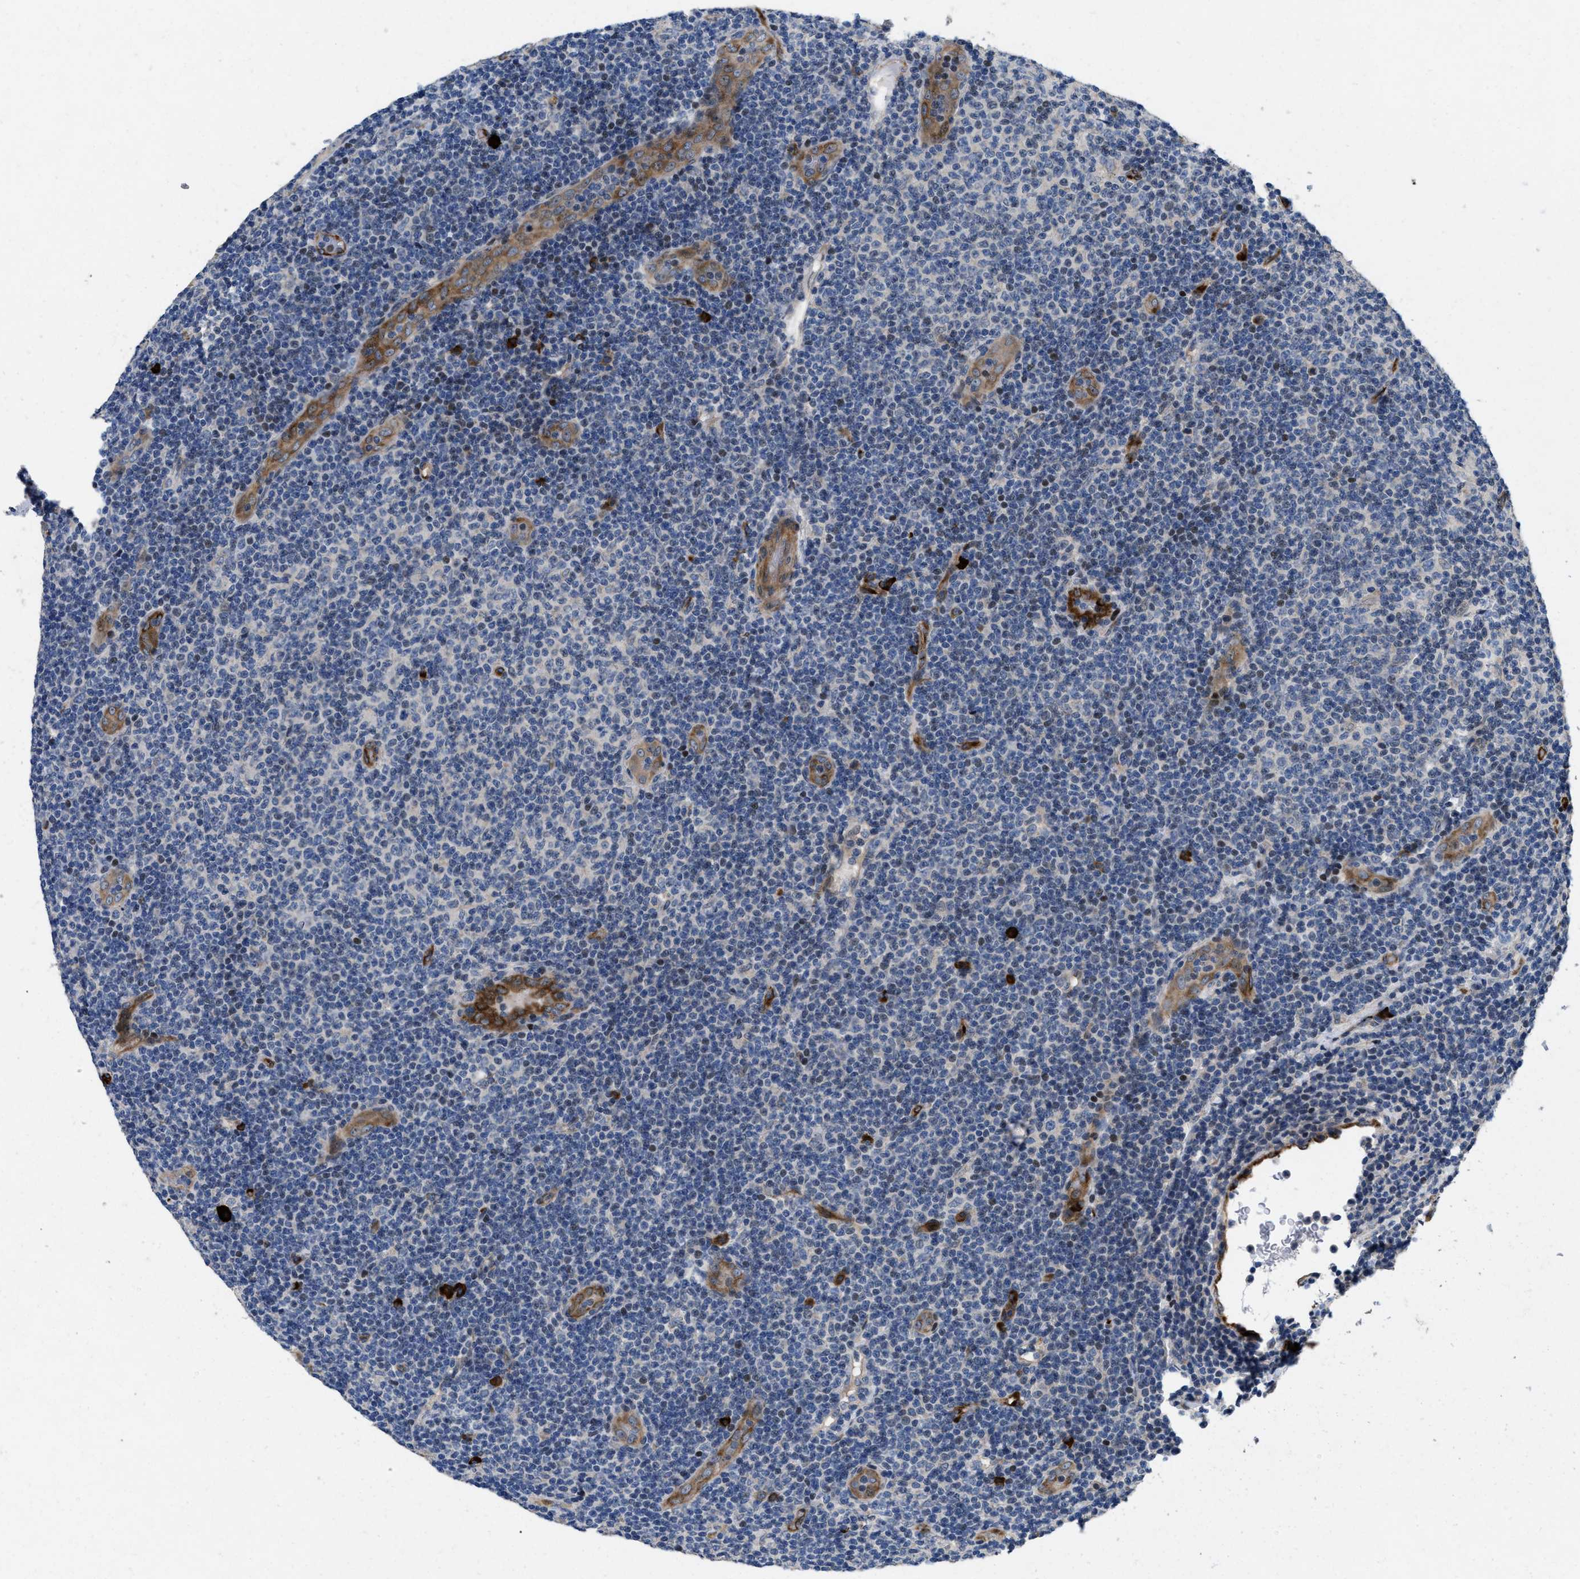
{"staining": {"intensity": "negative", "quantity": "none", "location": "none"}, "tissue": "lymphoma", "cell_type": "Tumor cells", "image_type": "cancer", "snomed": [{"axis": "morphology", "description": "Malignant lymphoma, non-Hodgkin's type, Low grade"}, {"axis": "topography", "description": "Lymph node"}], "caption": "The immunohistochemistry (IHC) photomicrograph has no significant staining in tumor cells of malignant lymphoma, non-Hodgkin's type (low-grade) tissue.", "gene": "HSPA12B", "patient": {"sex": "male", "age": 83}}